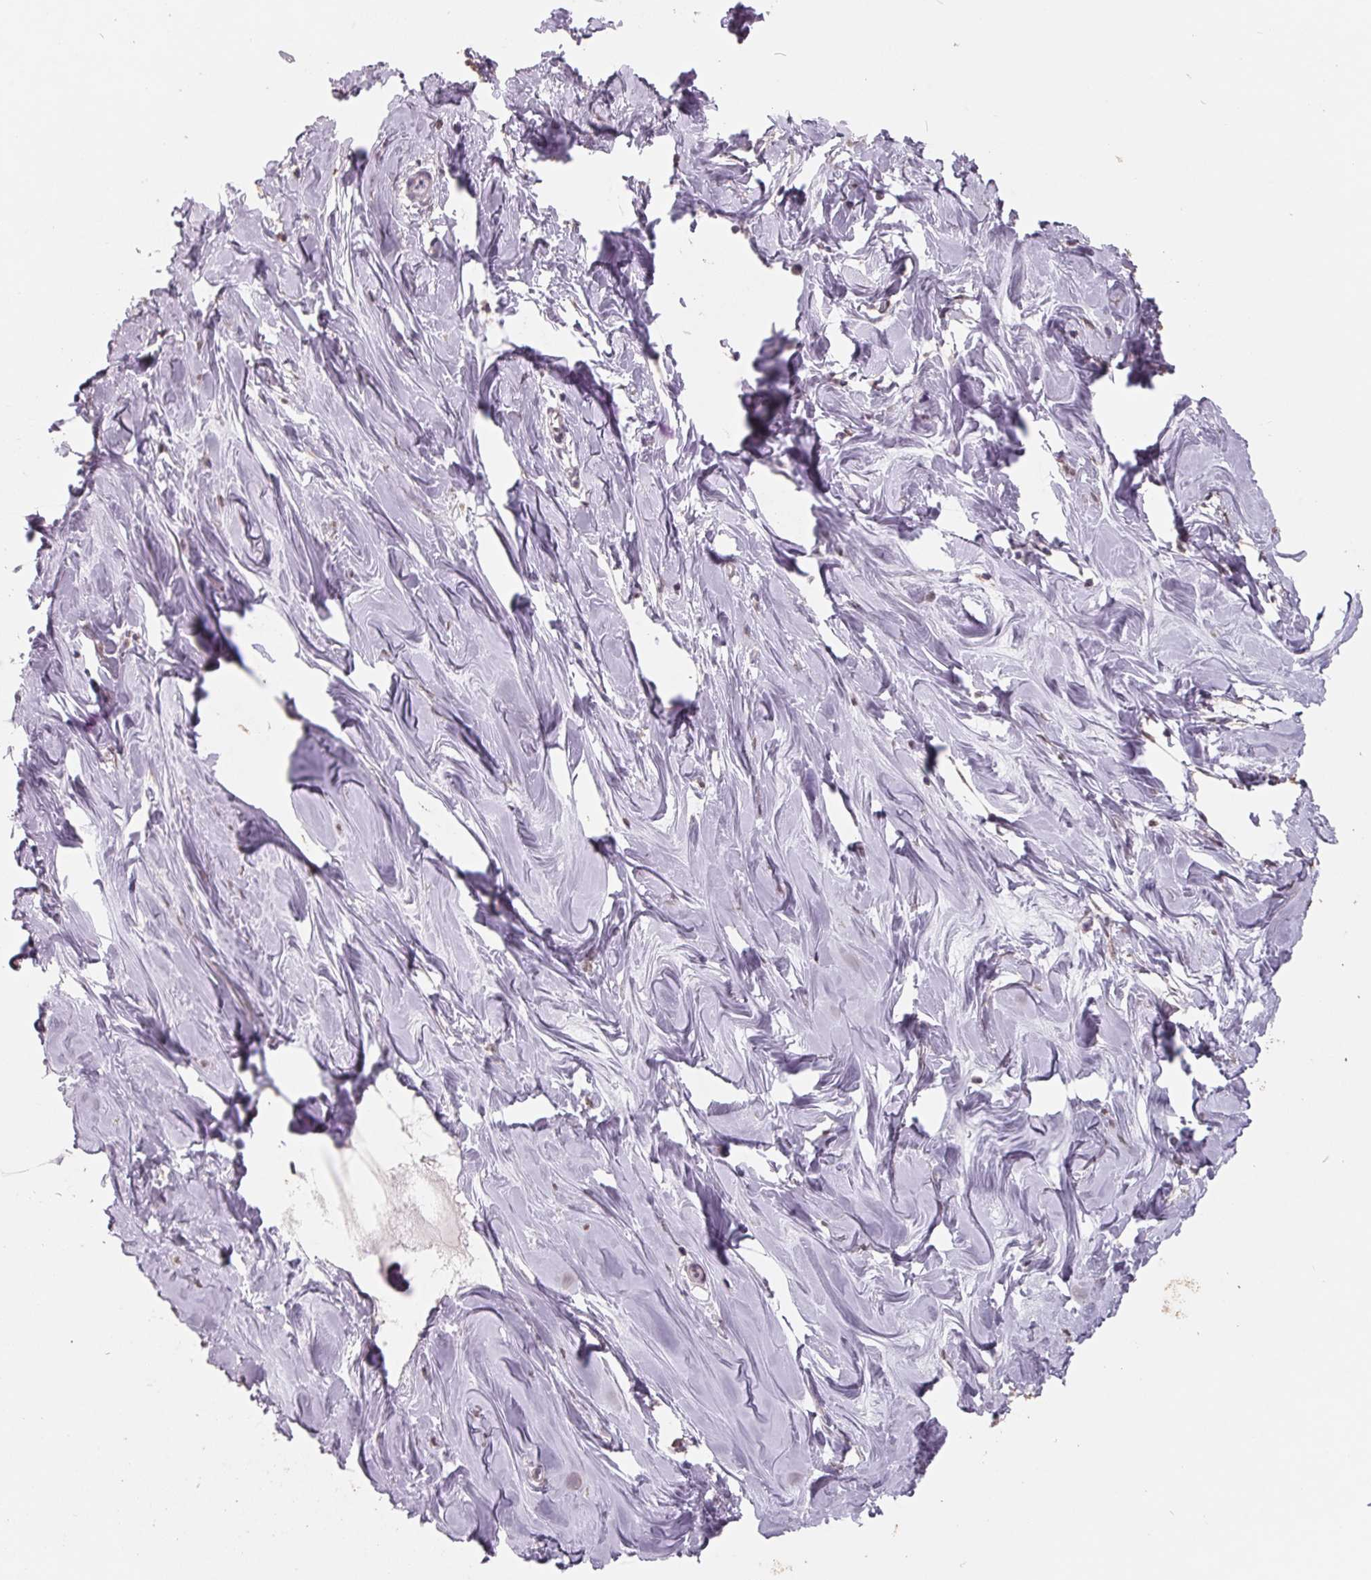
{"staining": {"intensity": "negative", "quantity": "none", "location": "none"}, "tissue": "breast", "cell_type": "Adipocytes", "image_type": "normal", "snomed": [{"axis": "morphology", "description": "Normal tissue, NOS"}, {"axis": "topography", "description": "Breast"}], "caption": "Human breast stained for a protein using immunohistochemistry reveals no staining in adipocytes.", "gene": "FTCD", "patient": {"sex": "female", "age": 27}}